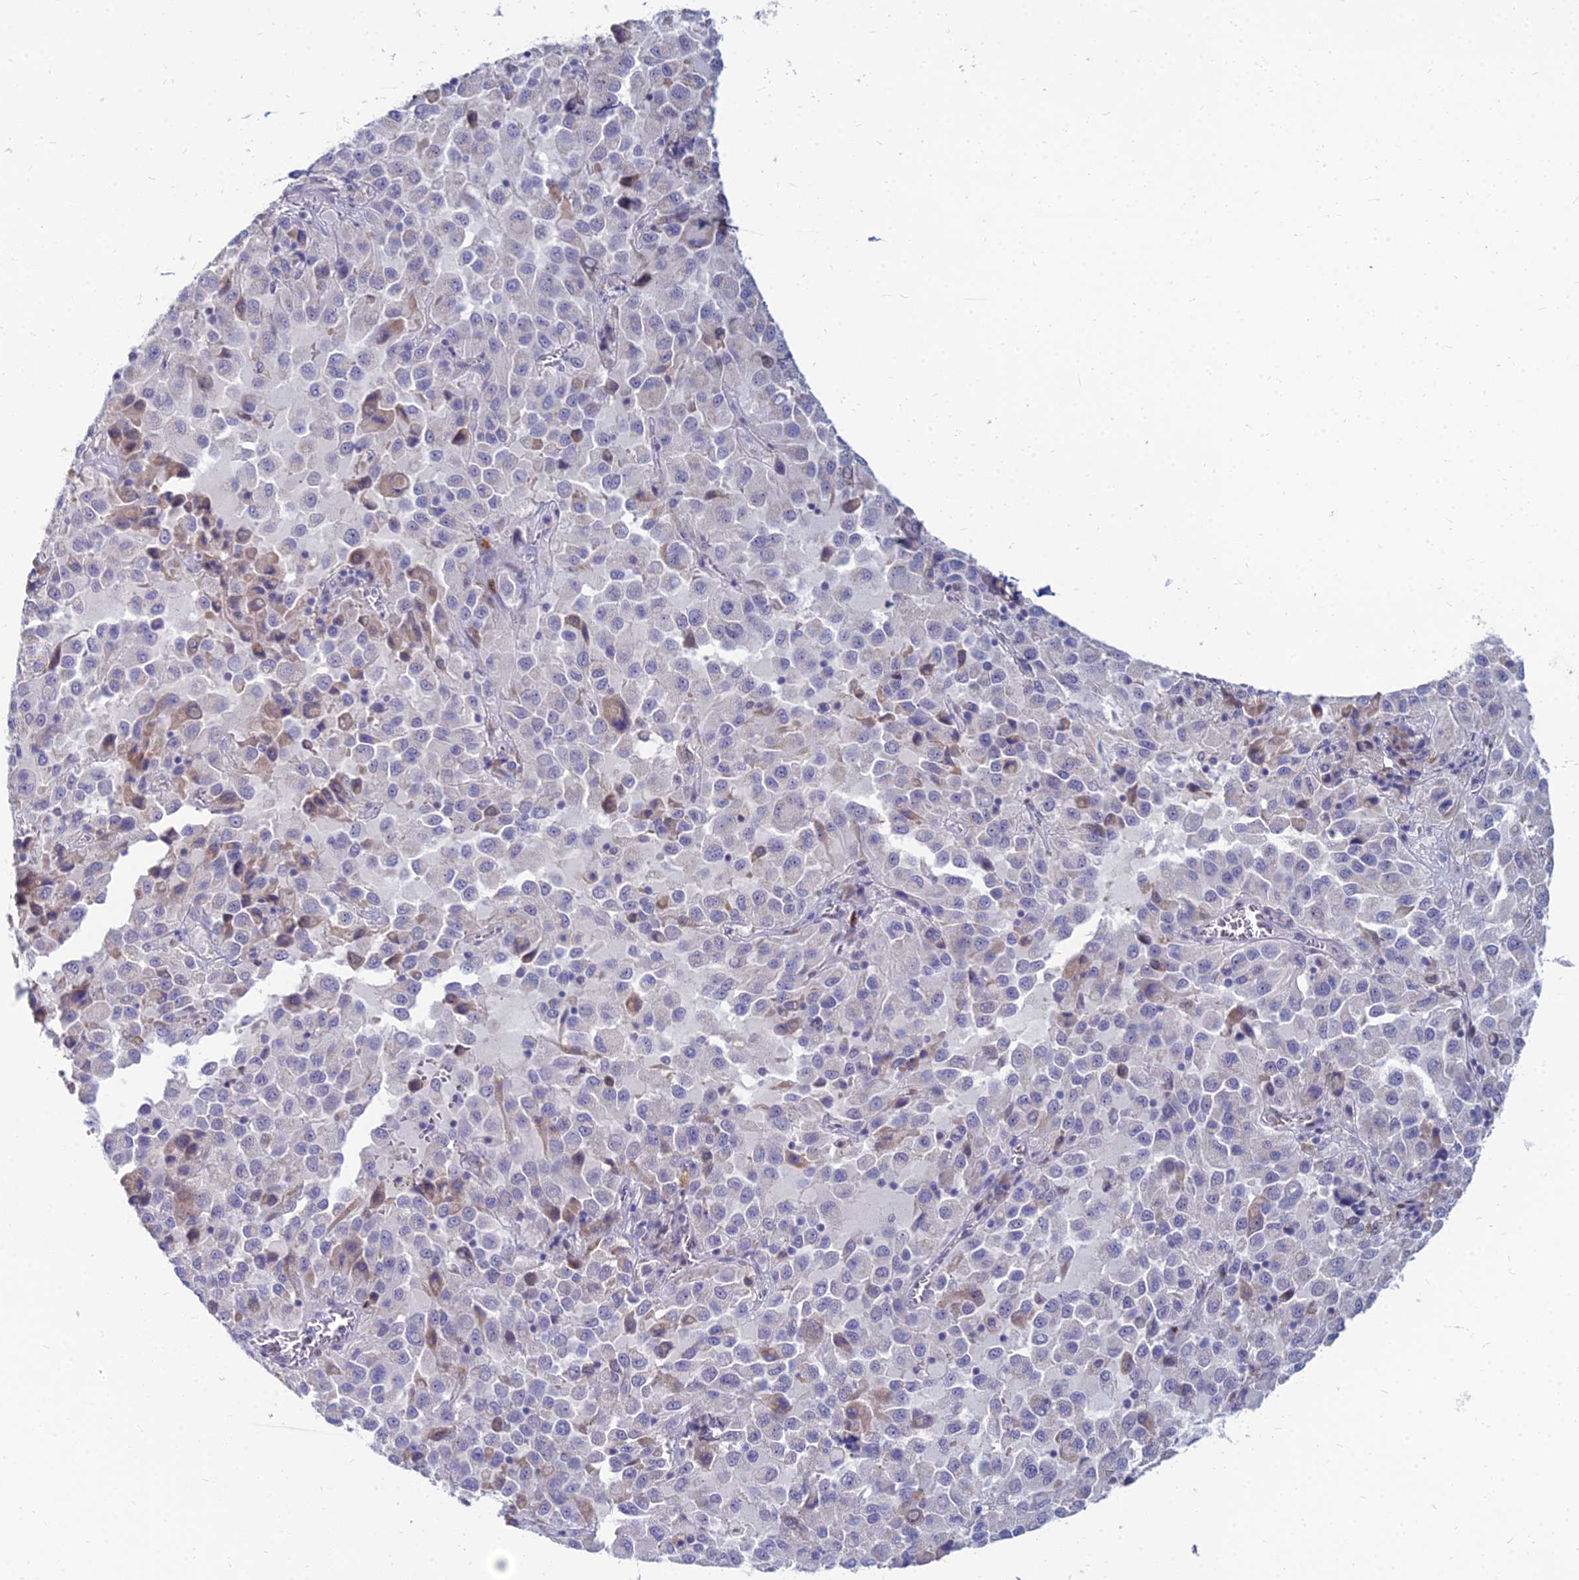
{"staining": {"intensity": "weak", "quantity": "<25%", "location": "cytoplasmic/membranous"}, "tissue": "melanoma", "cell_type": "Tumor cells", "image_type": "cancer", "snomed": [{"axis": "morphology", "description": "Malignant melanoma, Metastatic site"}, {"axis": "topography", "description": "Lung"}], "caption": "DAB (3,3'-diaminobenzidine) immunohistochemical staining of melanoma demonstrates no significant staining in tumor cells.", "gene": "GOLGA6D", "patient": {"sex": "male", "age": 64}}